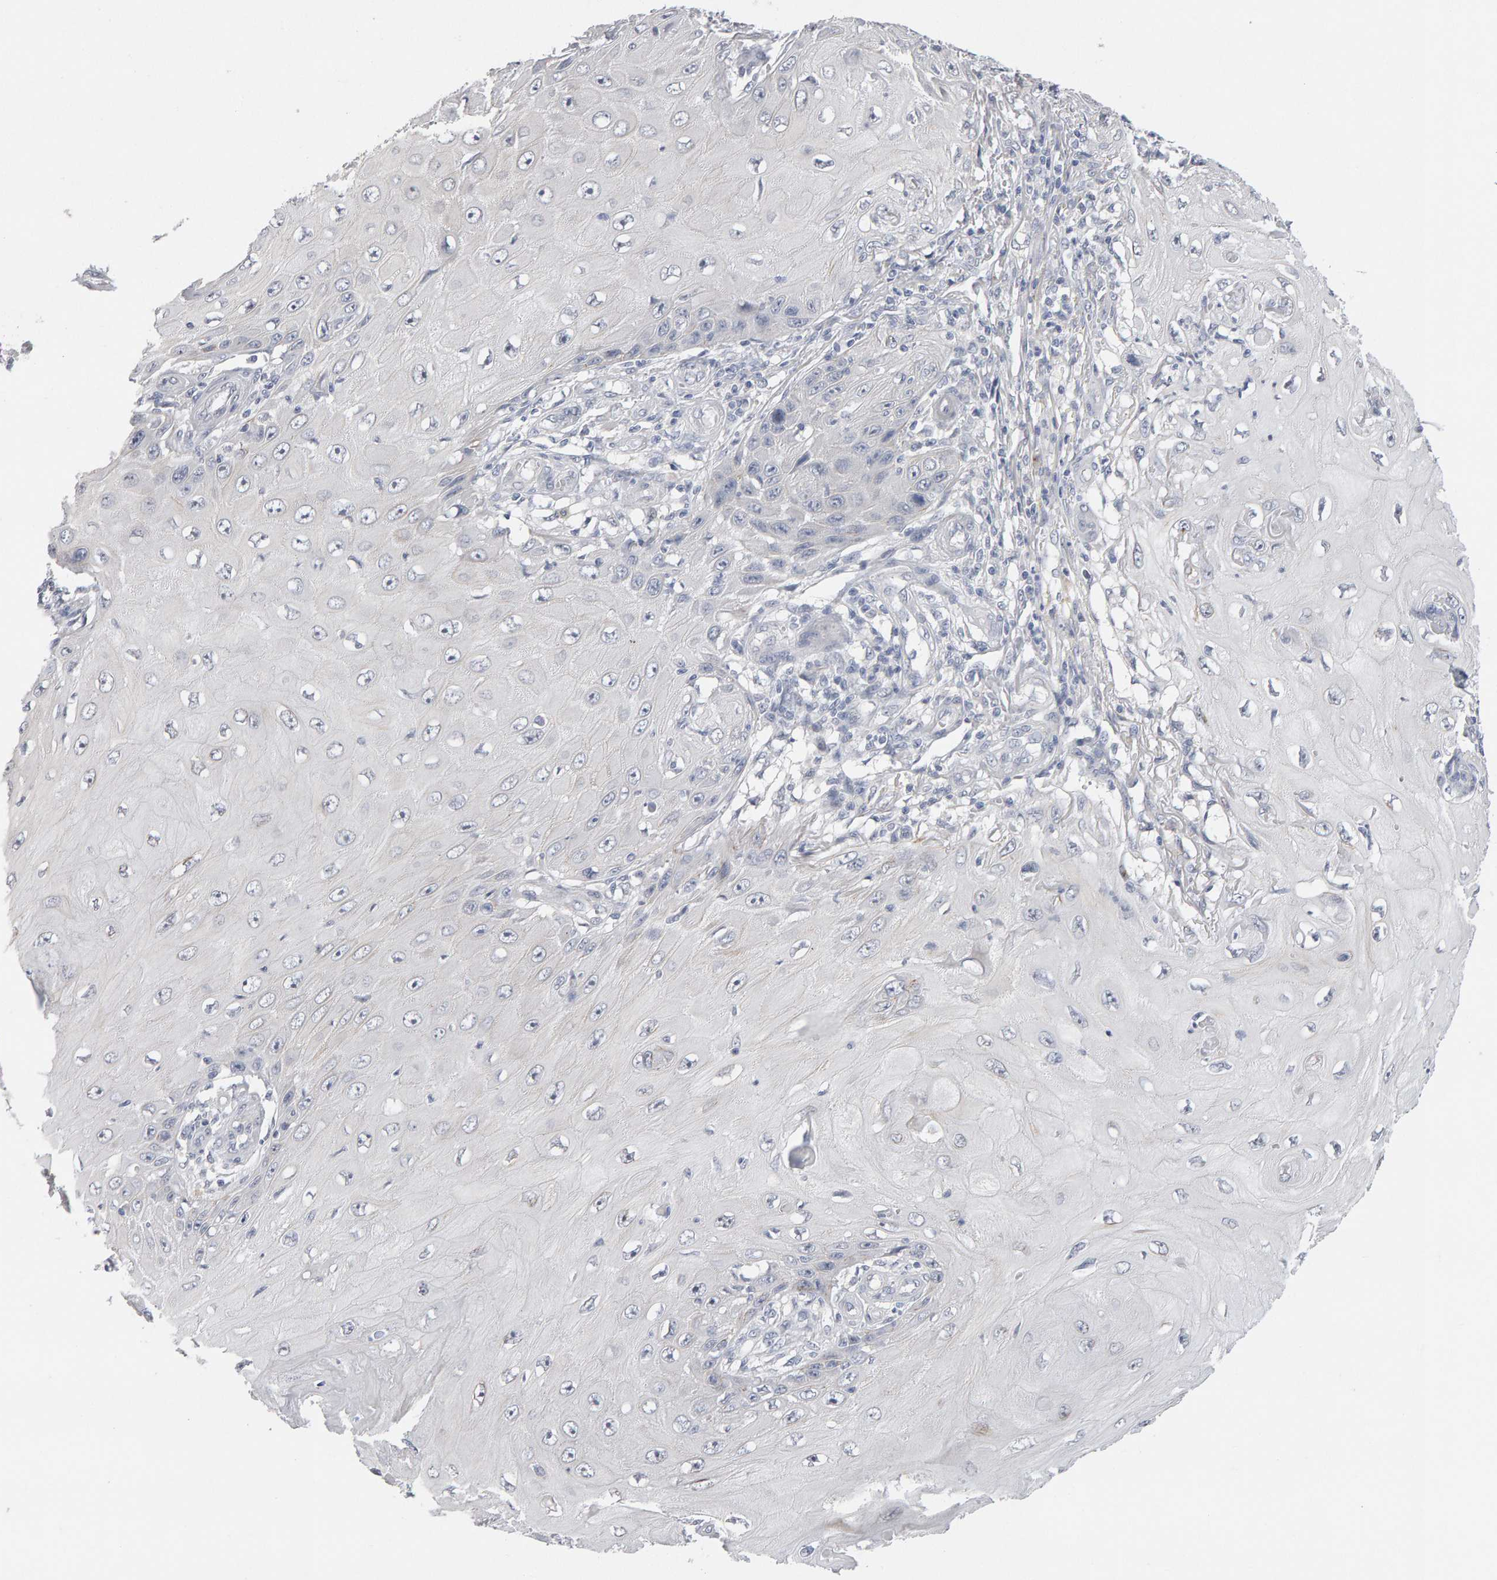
{"staining": {"intensity": "negative", "quantity": "none", "location": "none"}, "tissue": "skin cancer", "cell_type": "Tumor cells", "image_type": "cancer", "snomed": [{"axis": "morphology", "description": "Squamous cell carcinoma, NOS"}, {"axis": "topography", "description": "Skin"}], "caption": "Image shows no significant protein positivity in tumor cells of skin cancer (squamous cell carcinoma).", "gene": "HNF4A", "patient": {"sex": "female", "age": 73}}